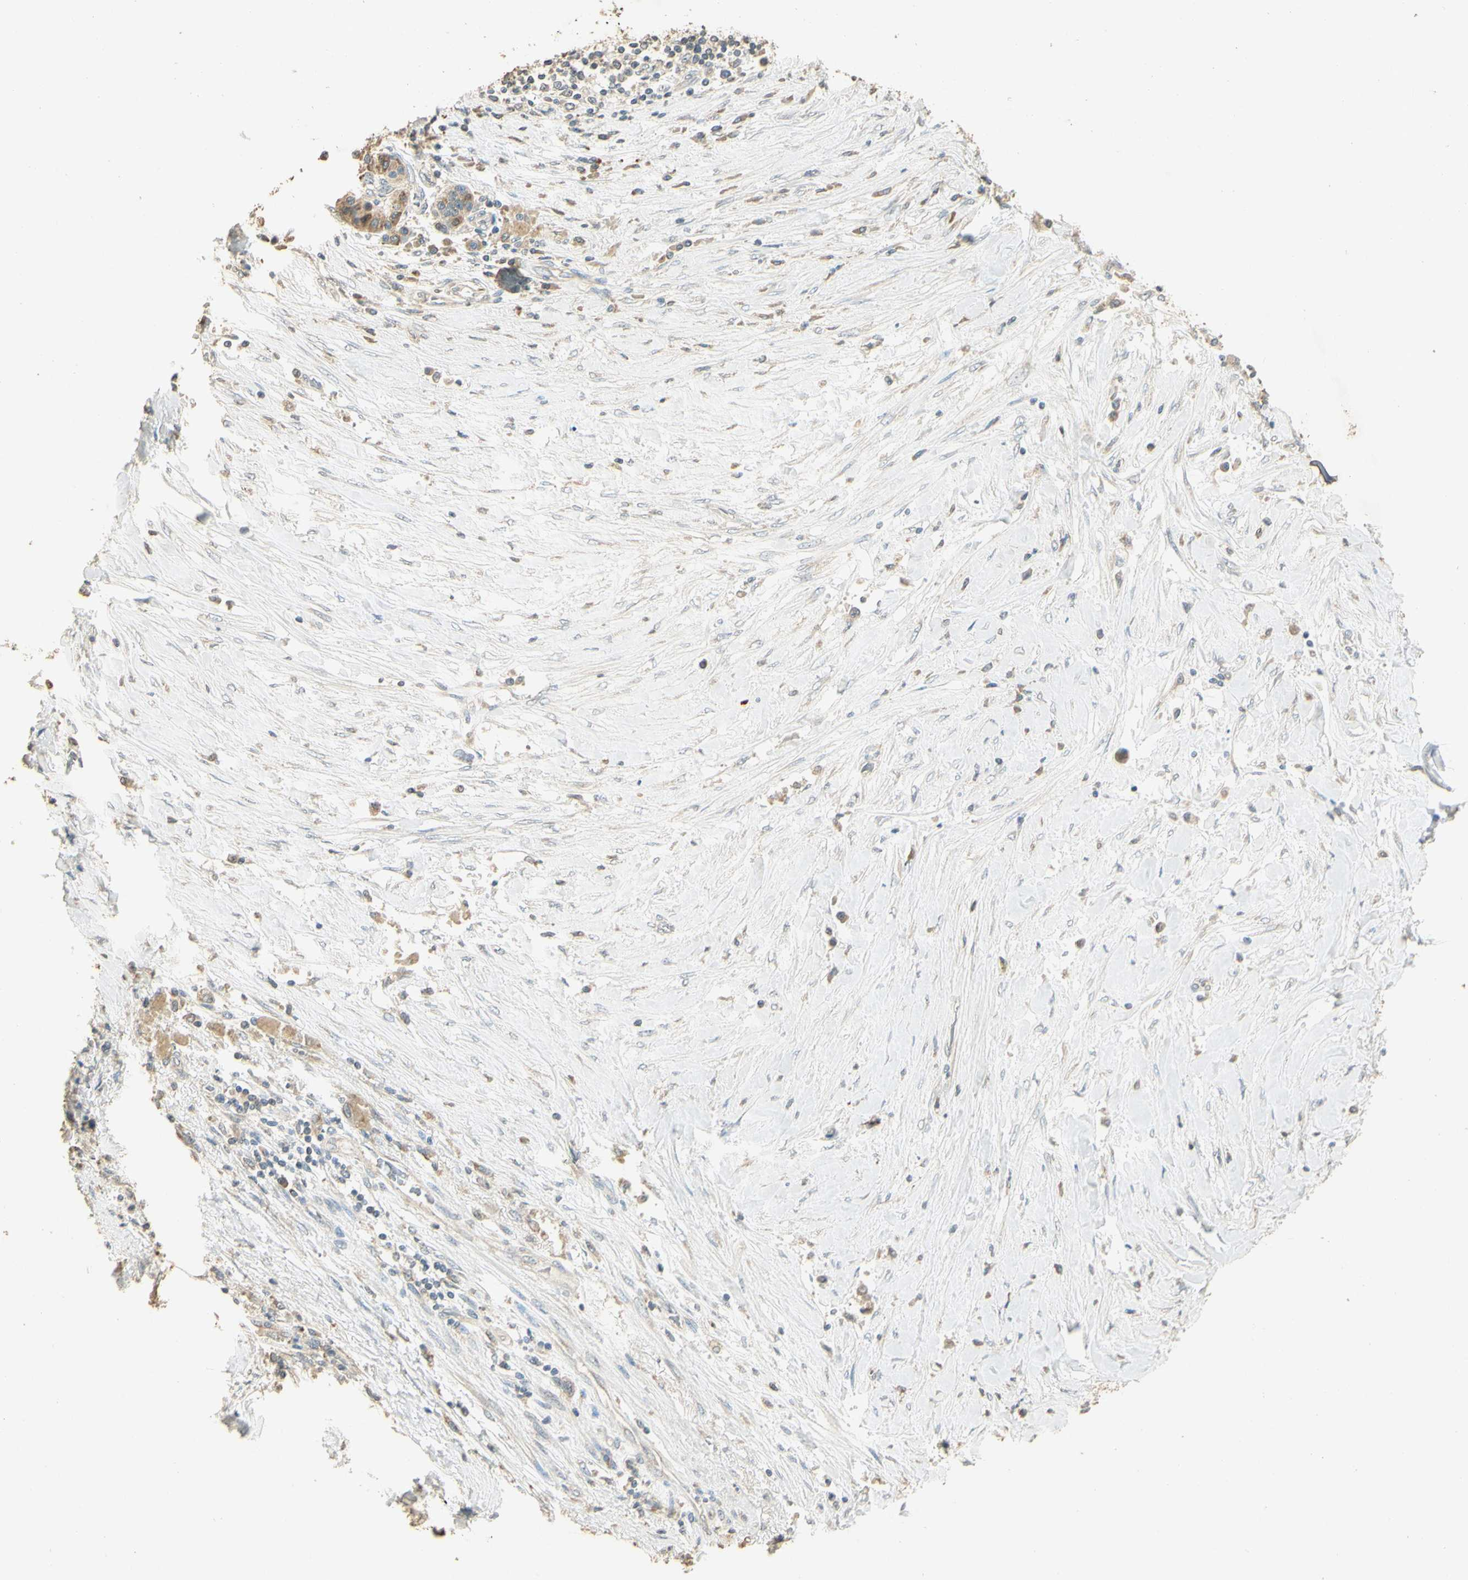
{"staining": {"intensity": "weak", "quantity": "25%-75%", "location": "cytoplasmic/membranous"}, "tissue": "pancreatic cancer", "cell_type": "Tumor cells", "image_type": "cancer", "snomed": [{"axis": "morphology", "description": "Adenocarcinoma, NOS"}, {"axis": "topography", "description": "Pancreas"}], "caption": "Protein staining of pancreatic cancer (adenocarcinoma) tissue shows weak cytoplasmic/membranous positivity in about 25%-75% of tumor cells.", "gene": "UXS1", "patient": {"sex": "female", "age": 70}}